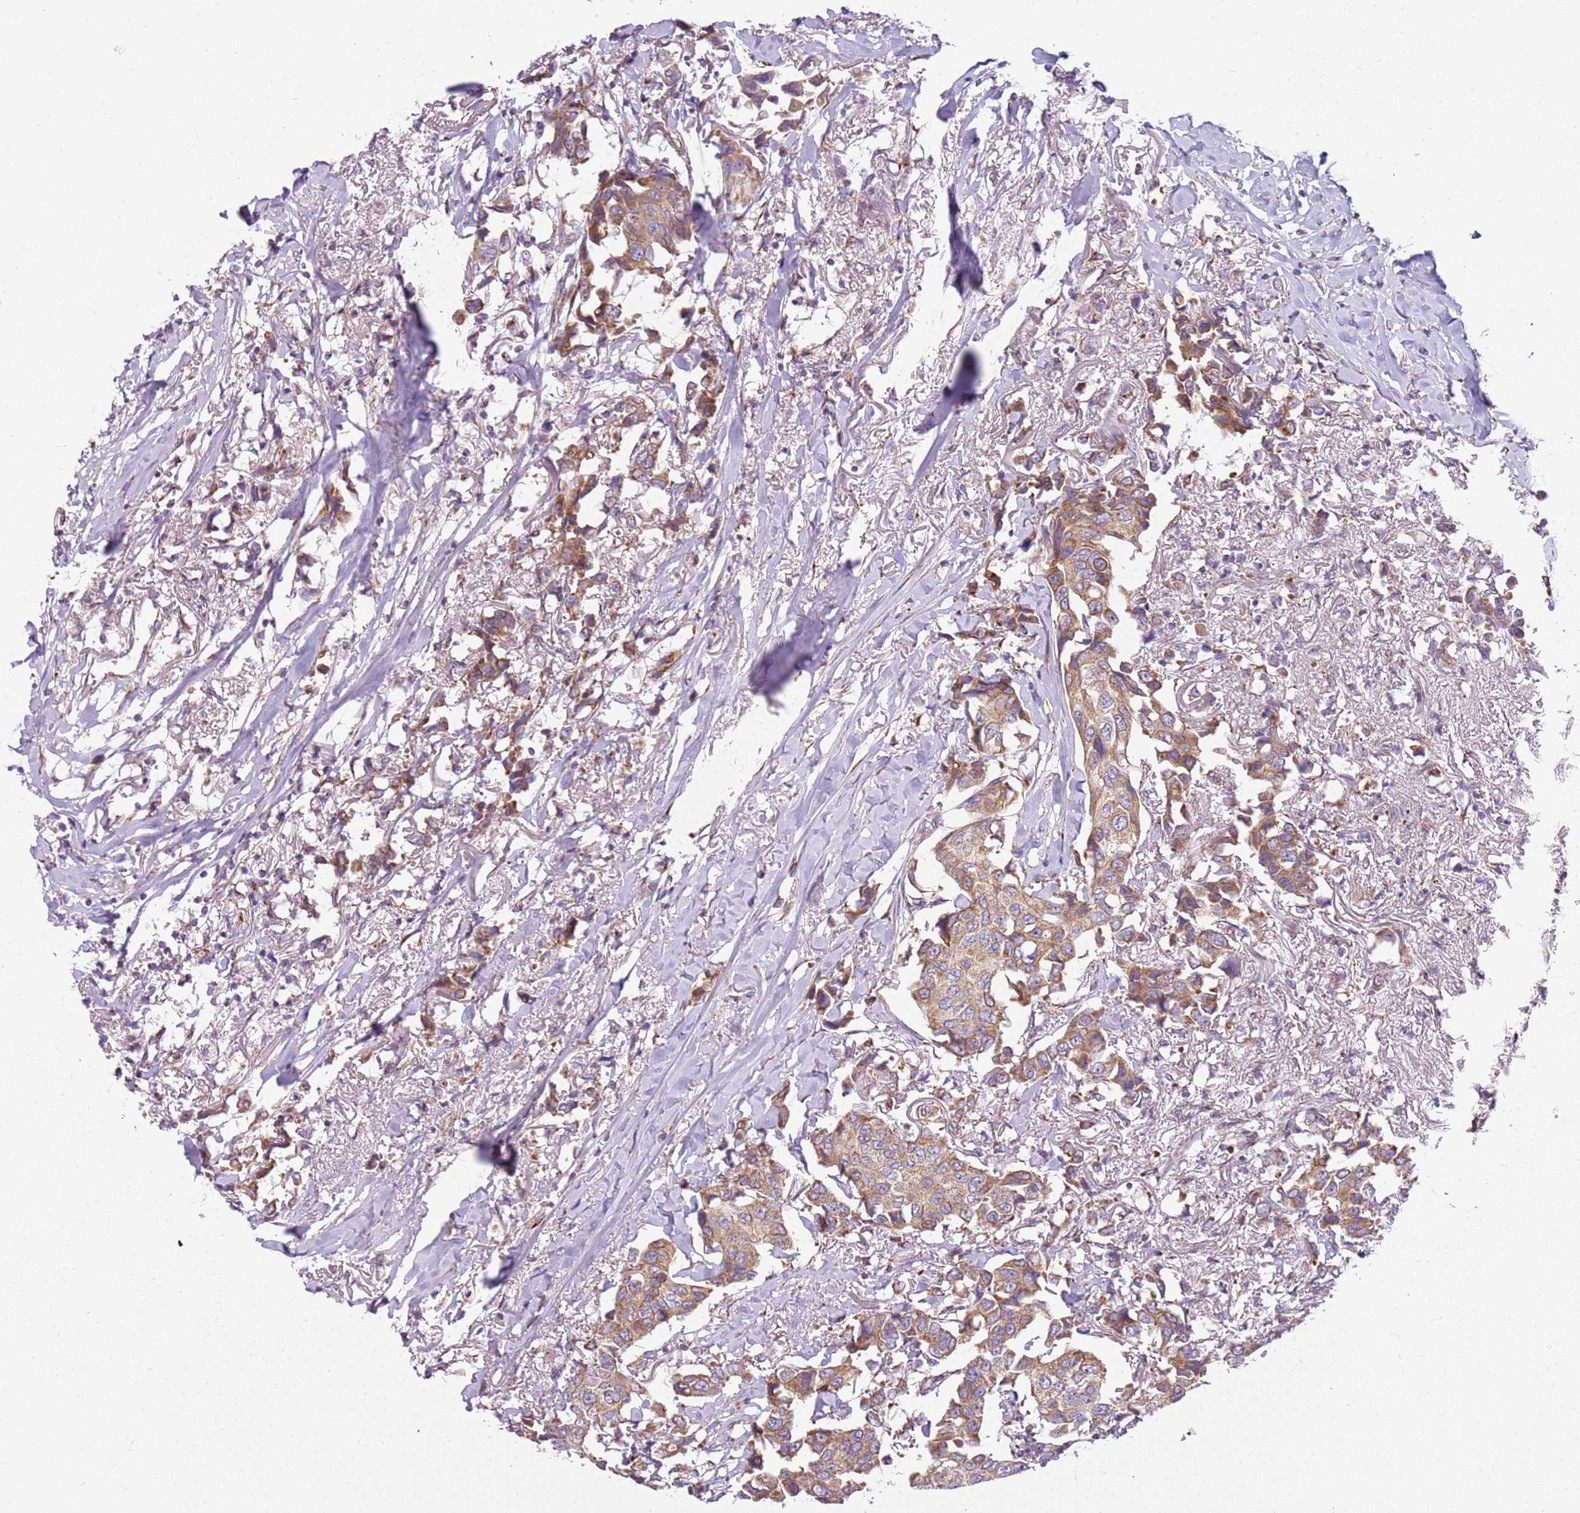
{"staining": {"intensity": "moderate", "quantity": ">75%", "location": "cytoplasmic/membranous"}, "tissue": "breast cancer", "cell_type": "Tumor cells", "image_type": "cancer", "snomed": [{"axis": "morphology", "description": "Duct carcinoma"}, {"axis": "topography", "description": "Breast"}], "caption": "DAB immunohistochemical staining of invasive ductal carcinoma (breast) demonstrates moderate cytoplasmic/membranous protein staining in about >75% of tumor cells. (IHC, brightfield microscopy, high magnification).", "gene": "TMEM200C", "patient": {"sex": "female", "age": 80}}